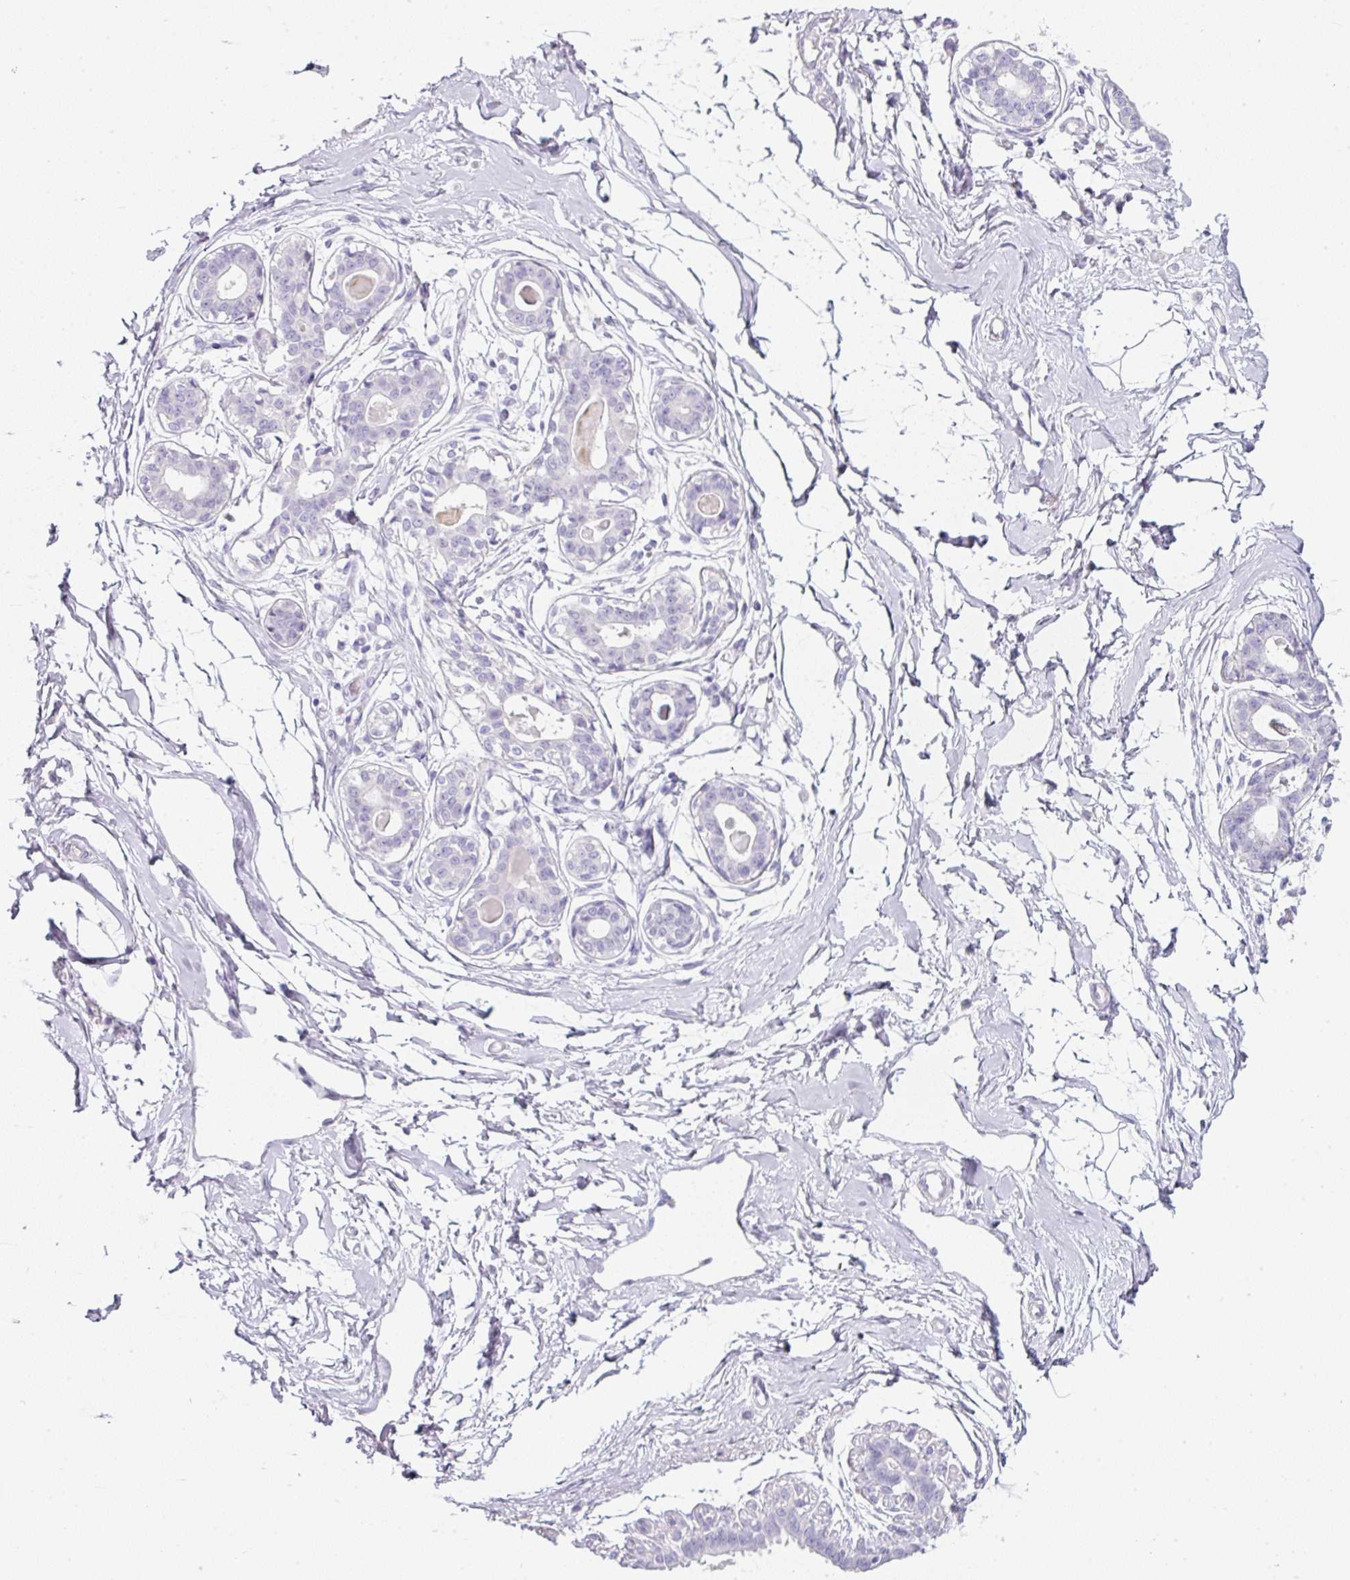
{"staining": {"intensity": "negative", "quantity": "none", "location": "none"}, "tissue": "breast", "cell_type": "Adipocytes", "image_type": "normal", "snomed": [{"axis": "morphology", "description": "Normal tissue, NOS"}, {"axis": "topography", "description": "Breast"}], "caption": "Breast stained for a protein using immunohistochemistry (IHC) demonstrates no expression adipocytes.", "gene": "SLC2A2", "patient": {"sex": "female", "age": 45}}